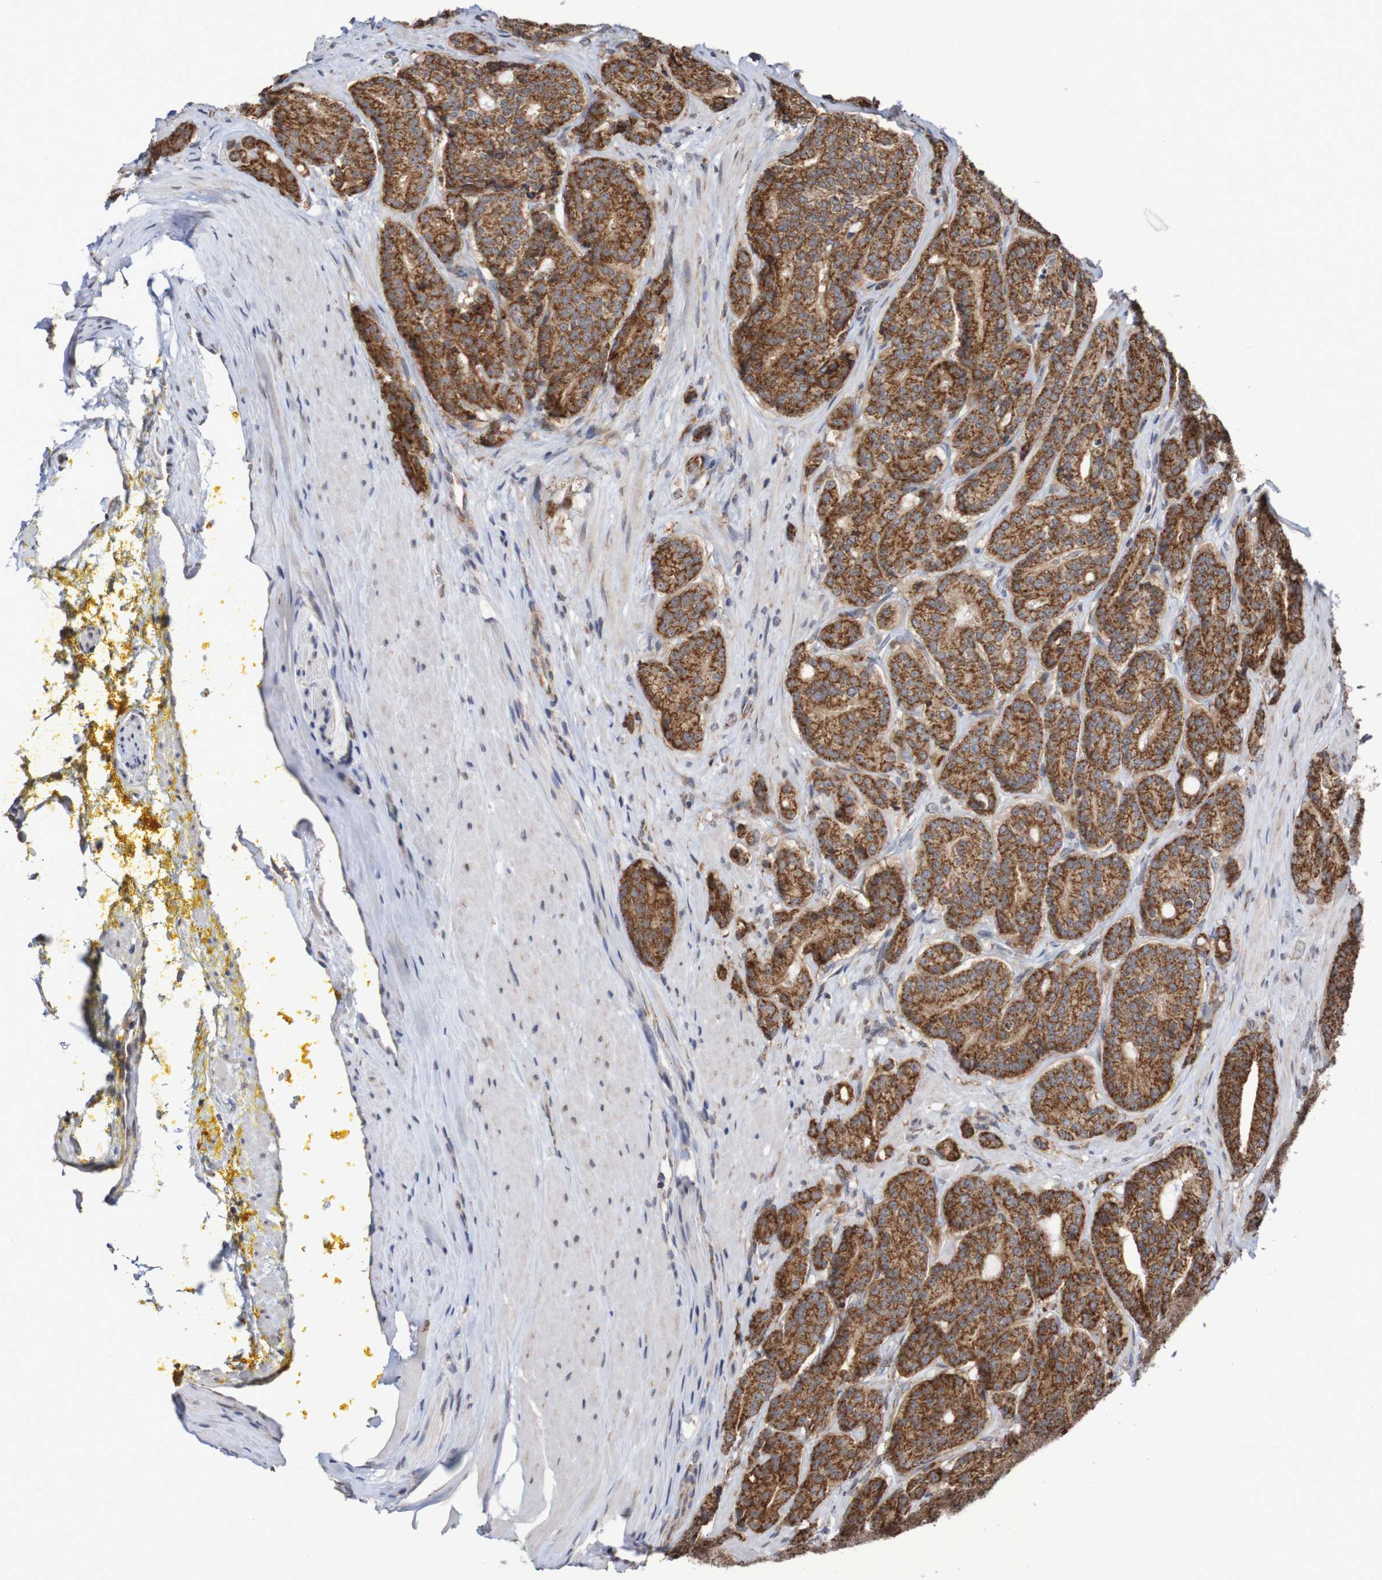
{"staining": {"intensity": "strong", "quantity": ">75%", "location": "cytoplasmic/membranous"}, "tissue": "prostate cancer", "cell_type": "Tumor cells", "image_type": "cancer", "snomed": [{"axis": "morphology", "description": "Adenocarcinoma, High grade"}, {"axis": "topography", "description": "Prostate"}], "caption": "Adenocarcinoma (high-grade) (prostate) tissue demonstrates strong cytoplasmic/membranous staining in about >75% of tumor cells", "gene": "DVL1", "patient": {"sex": "male", "age": 61}}